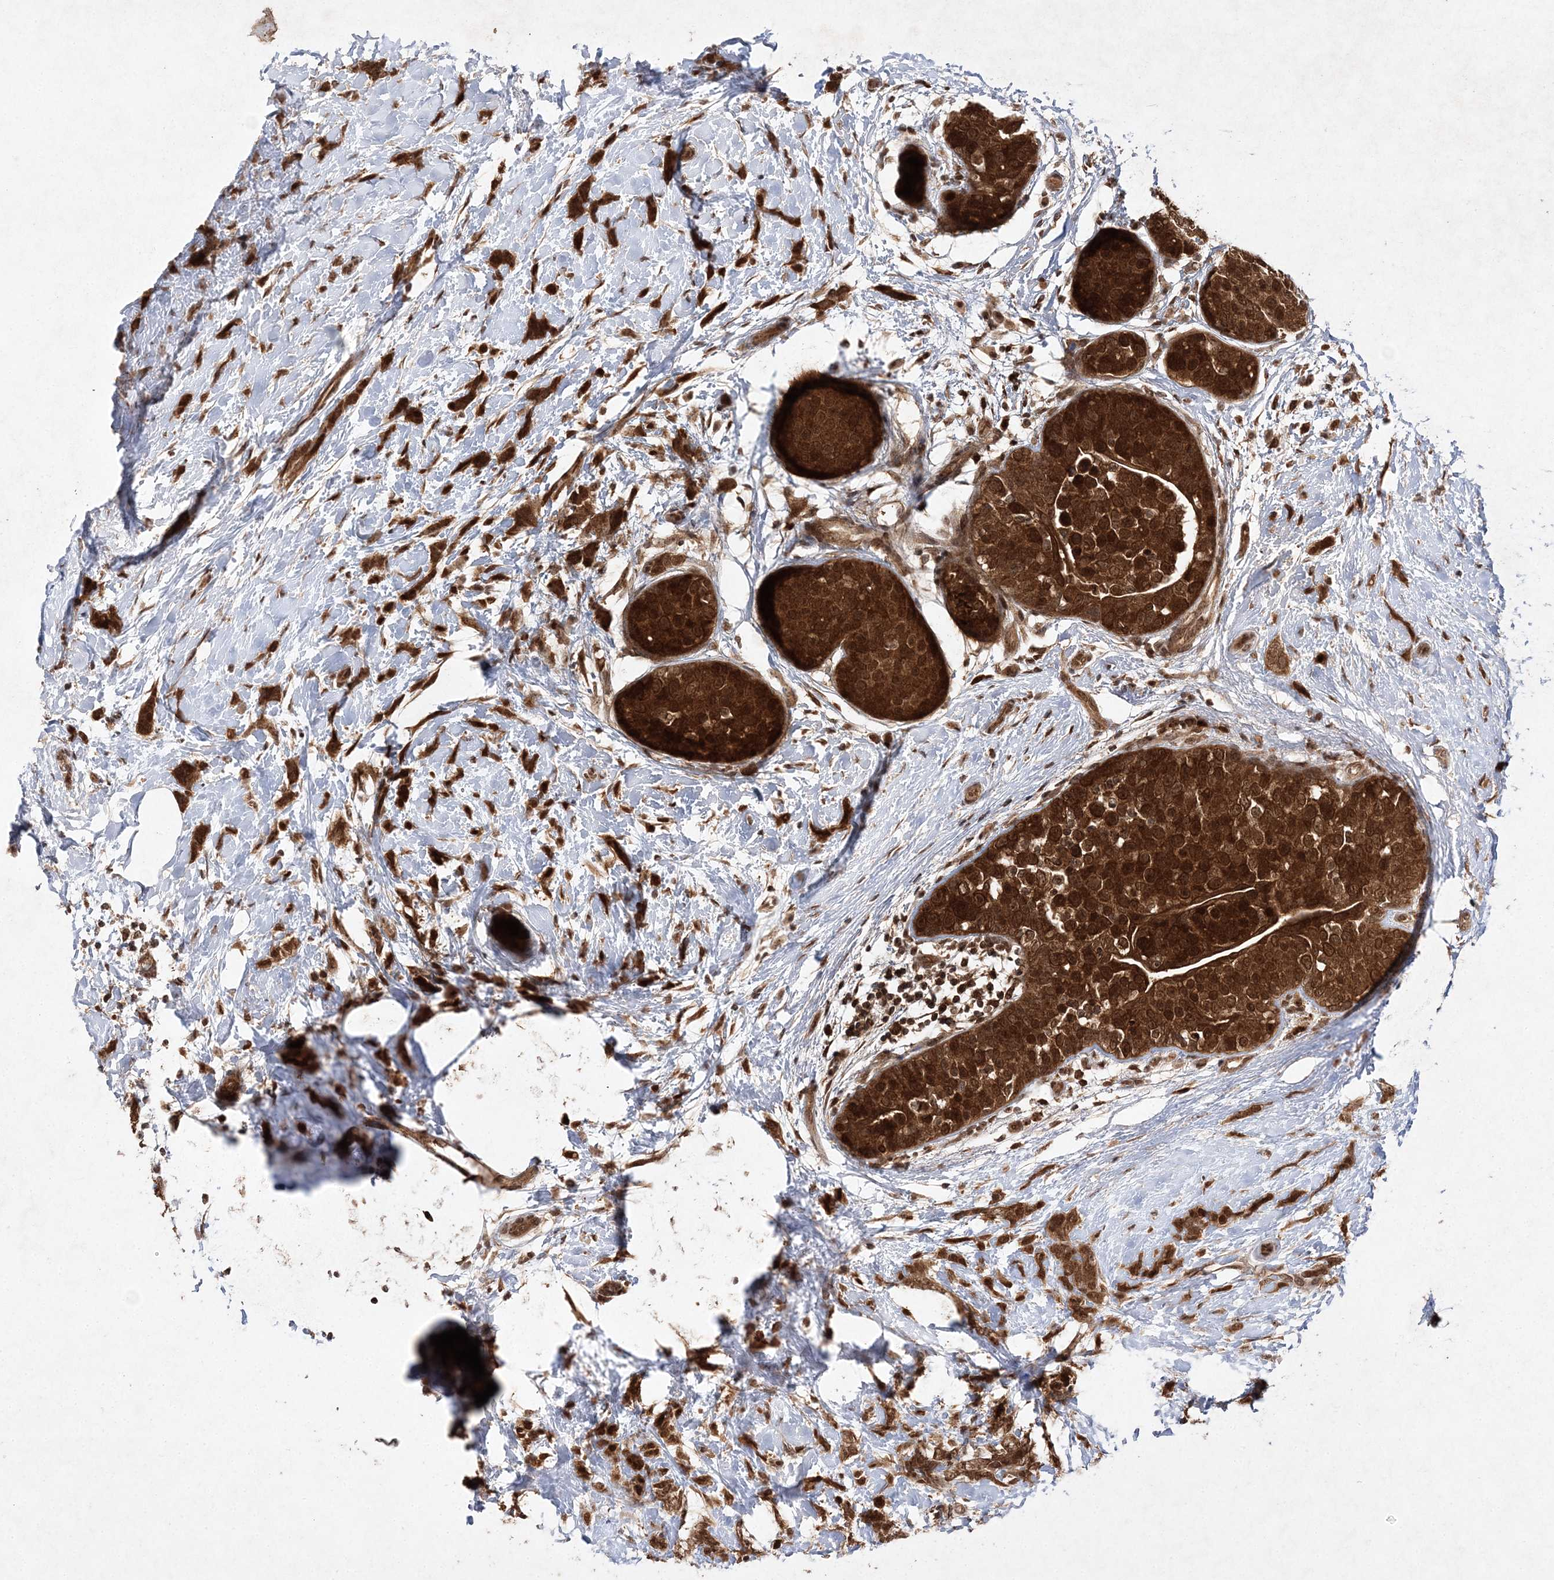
{"staining": {"intensity": "strong", "quantity": ">75%", "location": "cytoplasmic/membranous,nuclear"}, "tissue": "breast cancer", "cell_type": "Tumor cells", "image_type": "cancer", "snomed": [{"axis": "morphology", "description": "Lobular carcinoma, in situ"}, {"axis": "morphology", "description": "Lobular carcinoma"}, {"axis": "topography", "description": "Breast"}], "caption": "Immunohistochemical staining of human lobular carcinoma in situ (breast) shows high levels of strong cytoplasmic/membranous and nuclear protein staining in about >75% of tumor cells.", "gene": "NIF3L1", "patient": {"sex": "female", "age": 41}}